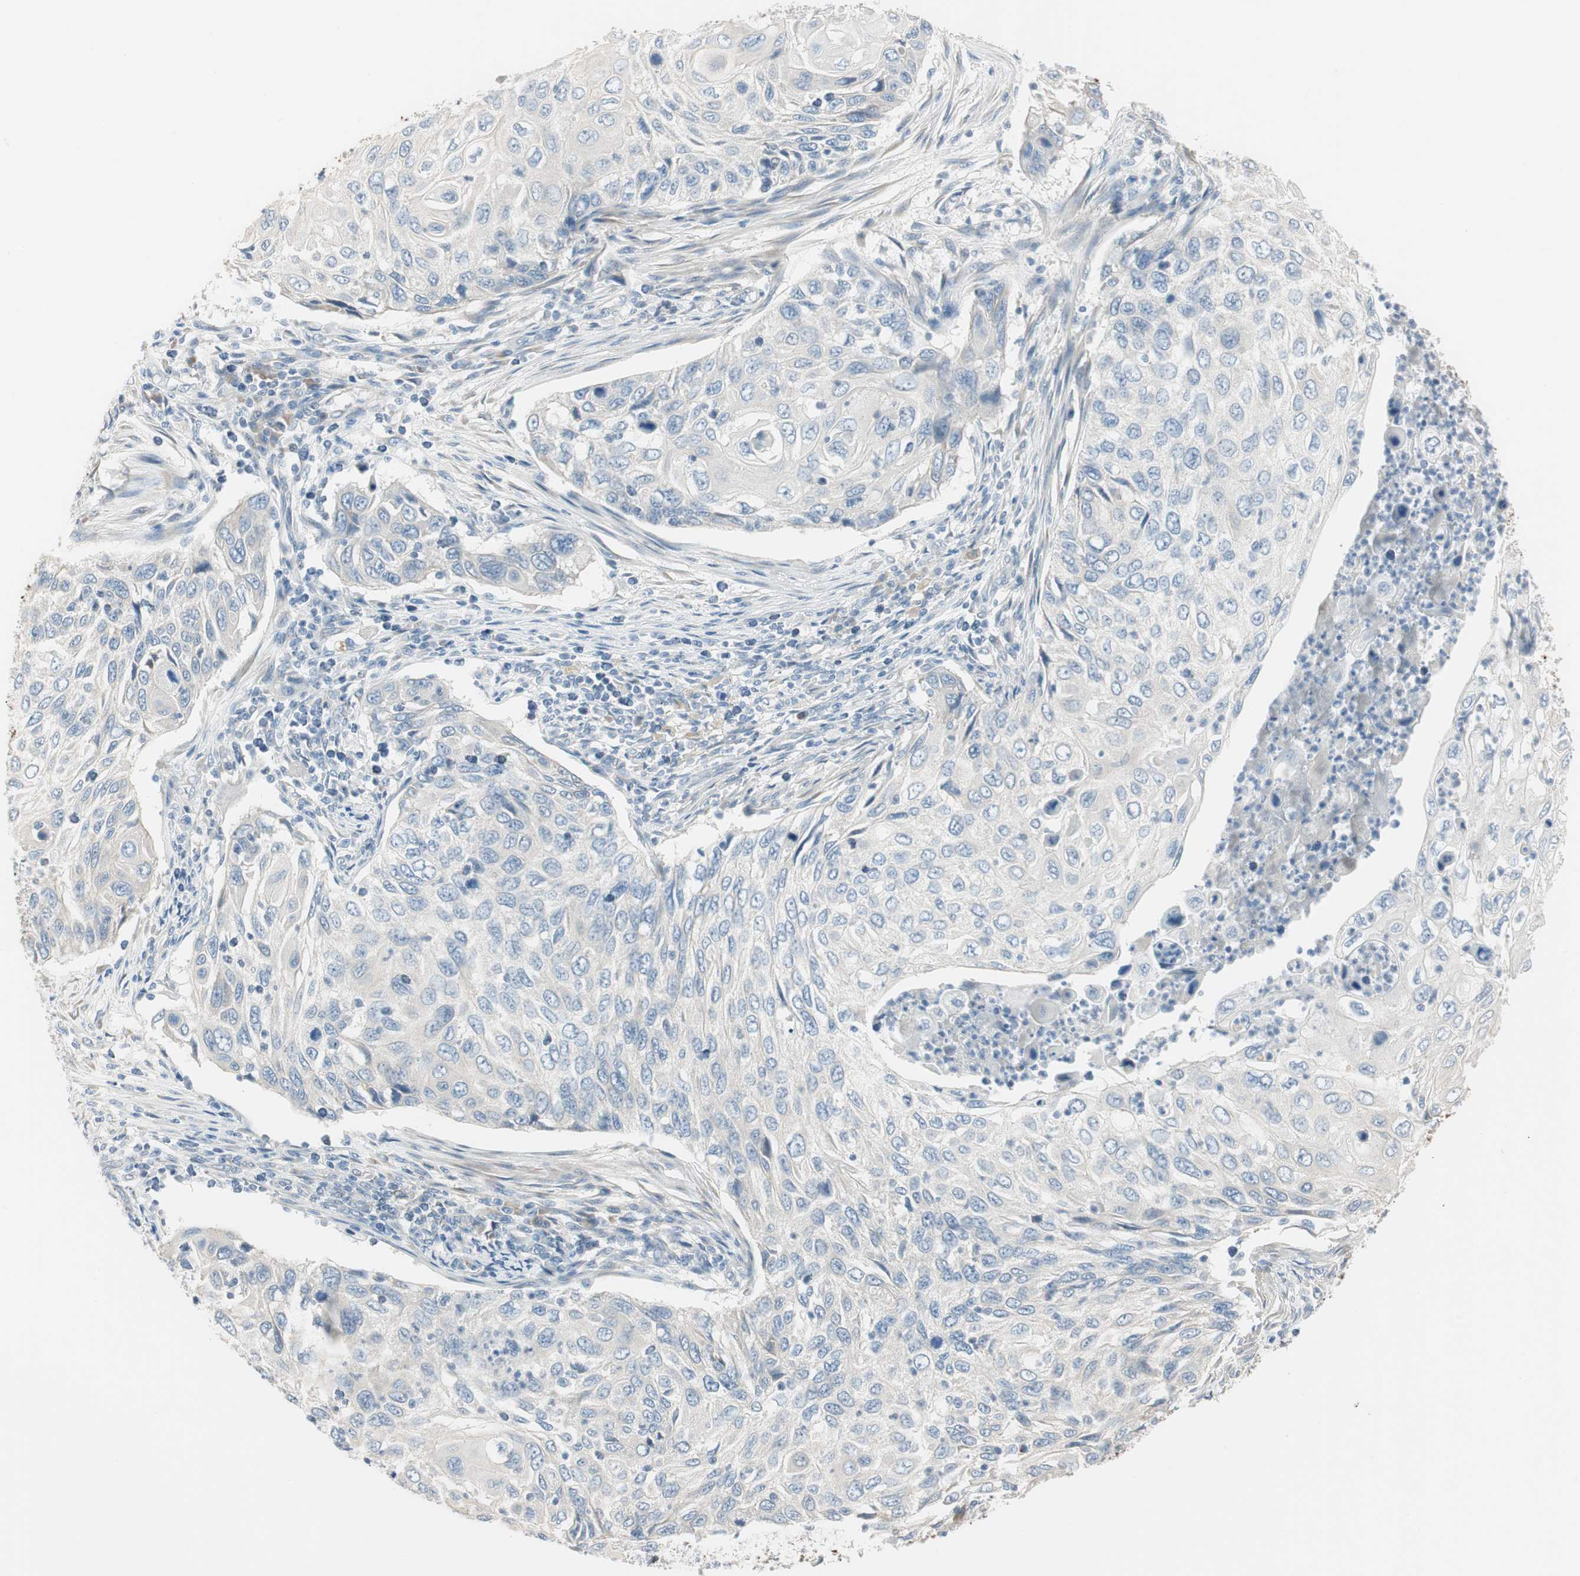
{"staining": {"intensity": "negative", "quantity": "none", "location": "none"}, "tissue": "cervical cancer", "cell_type": "Tumor cells", "image_type": "cancer", "snomed": [{"axis": "morphology", "description": "Squamous cell carcinoma, NOS"}, {"axis": "topography", "description": "Cervix"}], "caption": "A micrograph of cervical cancer stained for a protein reveals no brown staining in tumor cells.", "gene": "SPINK4", "patient": {"sex": "female", "age": 70}}